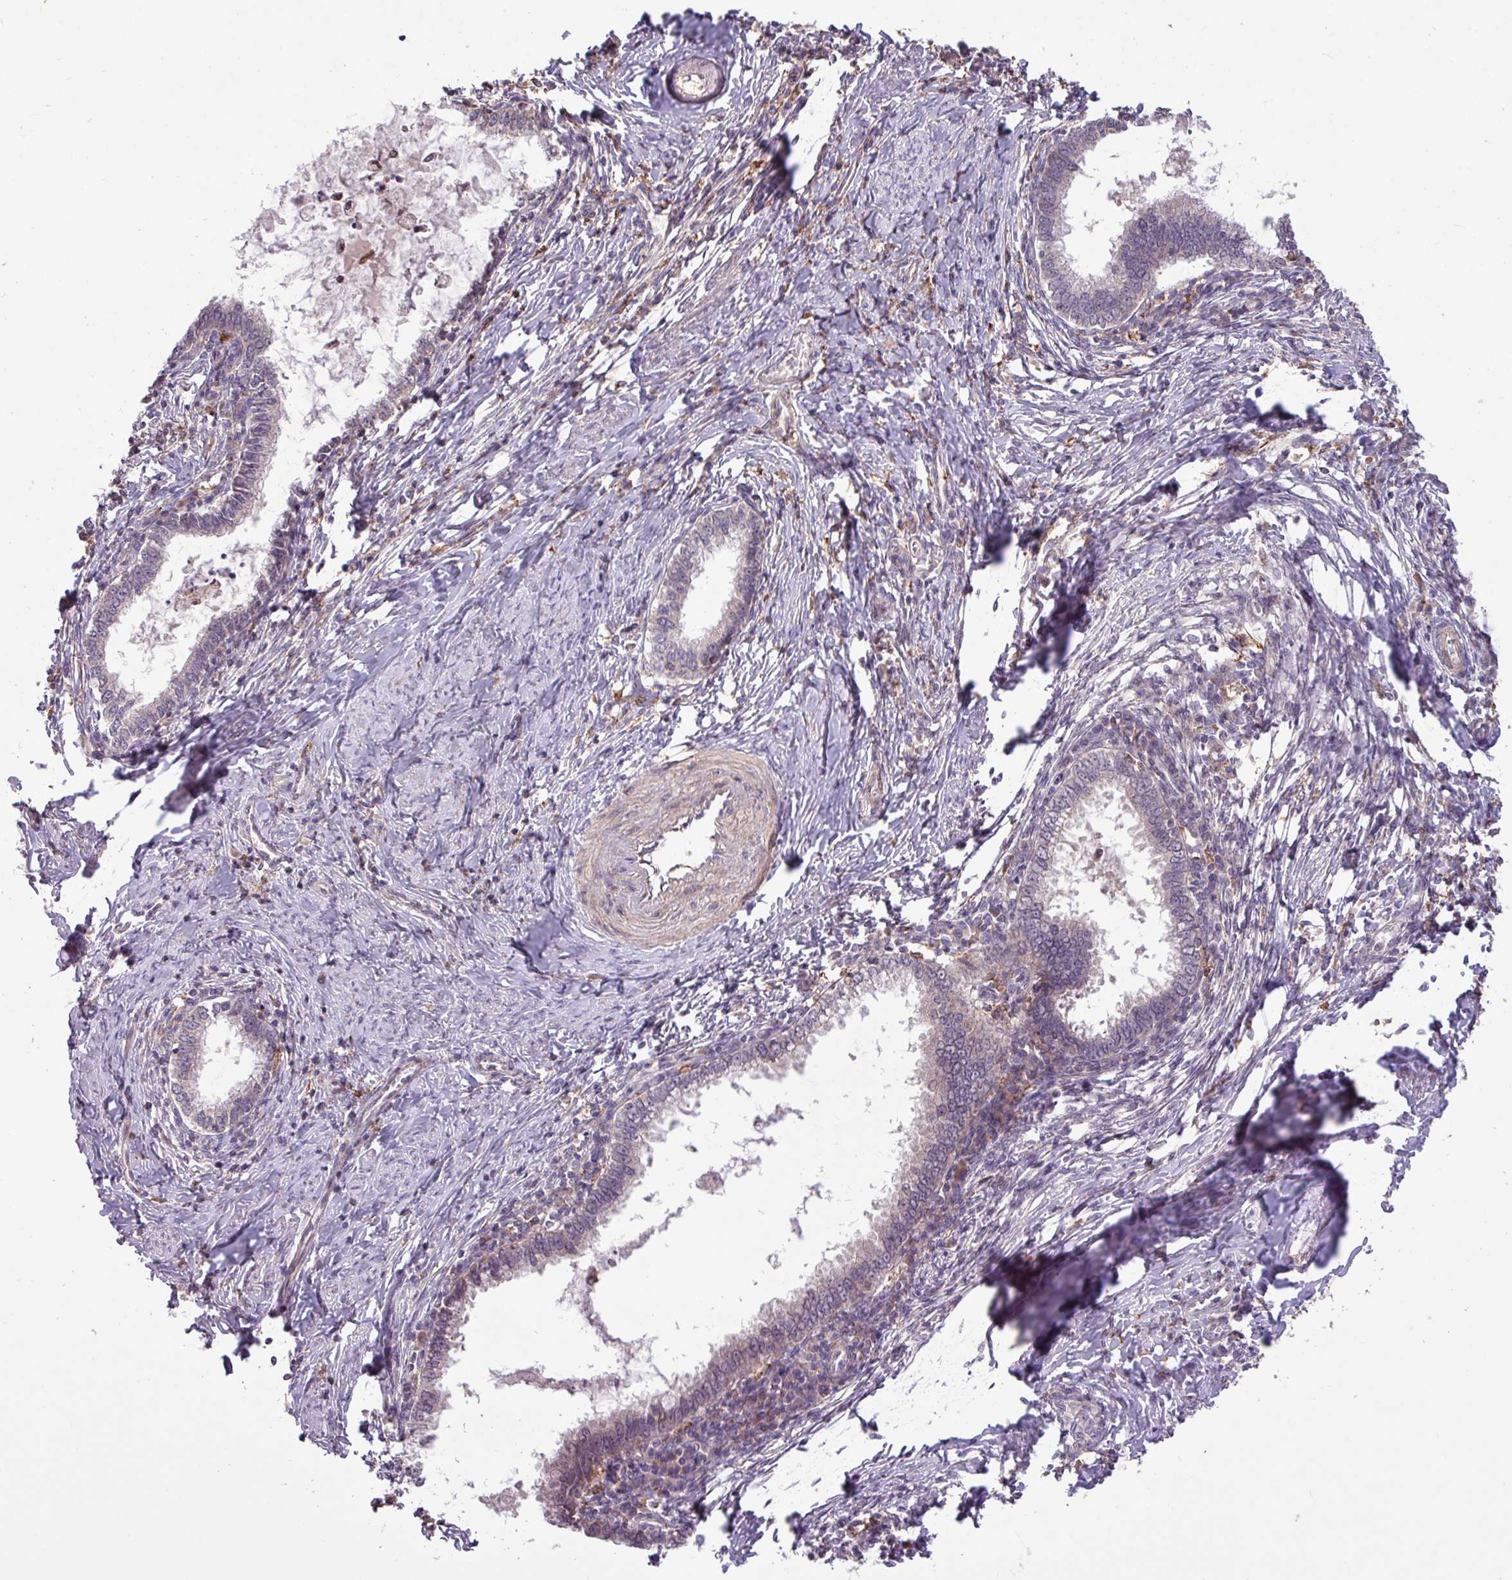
{"staining": {"intensity": "negative", "quantity": "none", "location": "none"}, "tissue": "cervical cancer", "cell_type": "Tumor cells", "image_type": "cancer", "snomed": [{"axis": "morphology", "description": "Adenocarcinoma, NOS"}, {"axis": "topography", "description": "Cervix"}], "caption": "A high-resolution histopathology image shows immunohistochemistry (IHC) staining of cervical cancer (adenocarcinoma), which exhibits no significant positivity in tumor cells.", "gene": "ARHGEF25", "patient": {"sex": "female", "age": 36}}